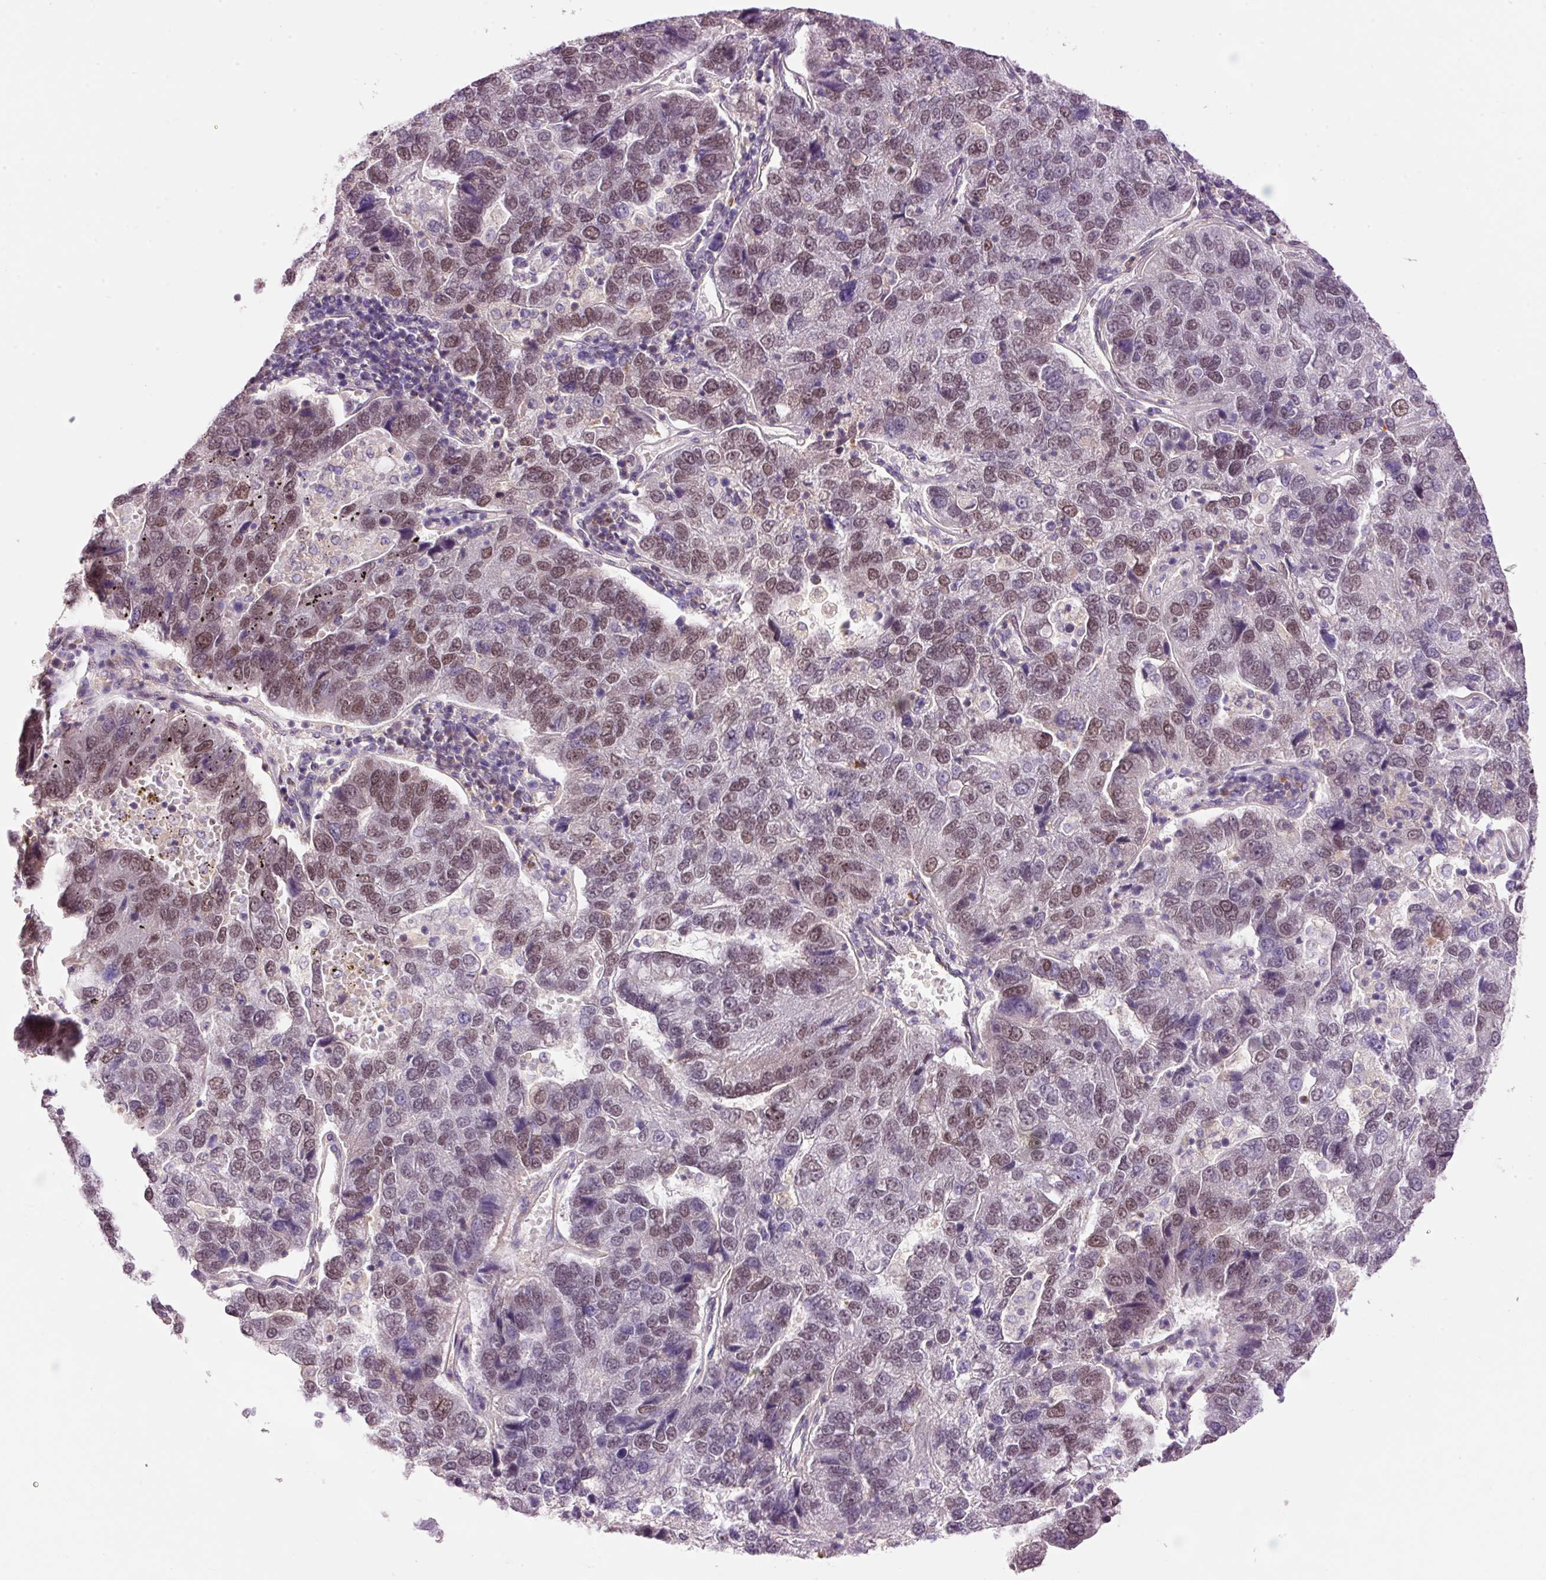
{"staining": {"intensity": "moderate", "quantity": "25%-75%", "location": "nuclear"}, "tissue": "pancreatic cancer", "cell_type": "Tumor cells", "image_type": "cancer", "snomed": [{"axis": "morphology", "description": "Adenocarcinoma, NOS"}, {"axis": "topography", "description": "Pancreas"}], "caption": "Tumor cells reveal moderate nuclear positivity in about 25%-75% of cells in pancreatic cancer.", "gene": "HNF1A", "patient": {"sex": "female", "age": 61}}